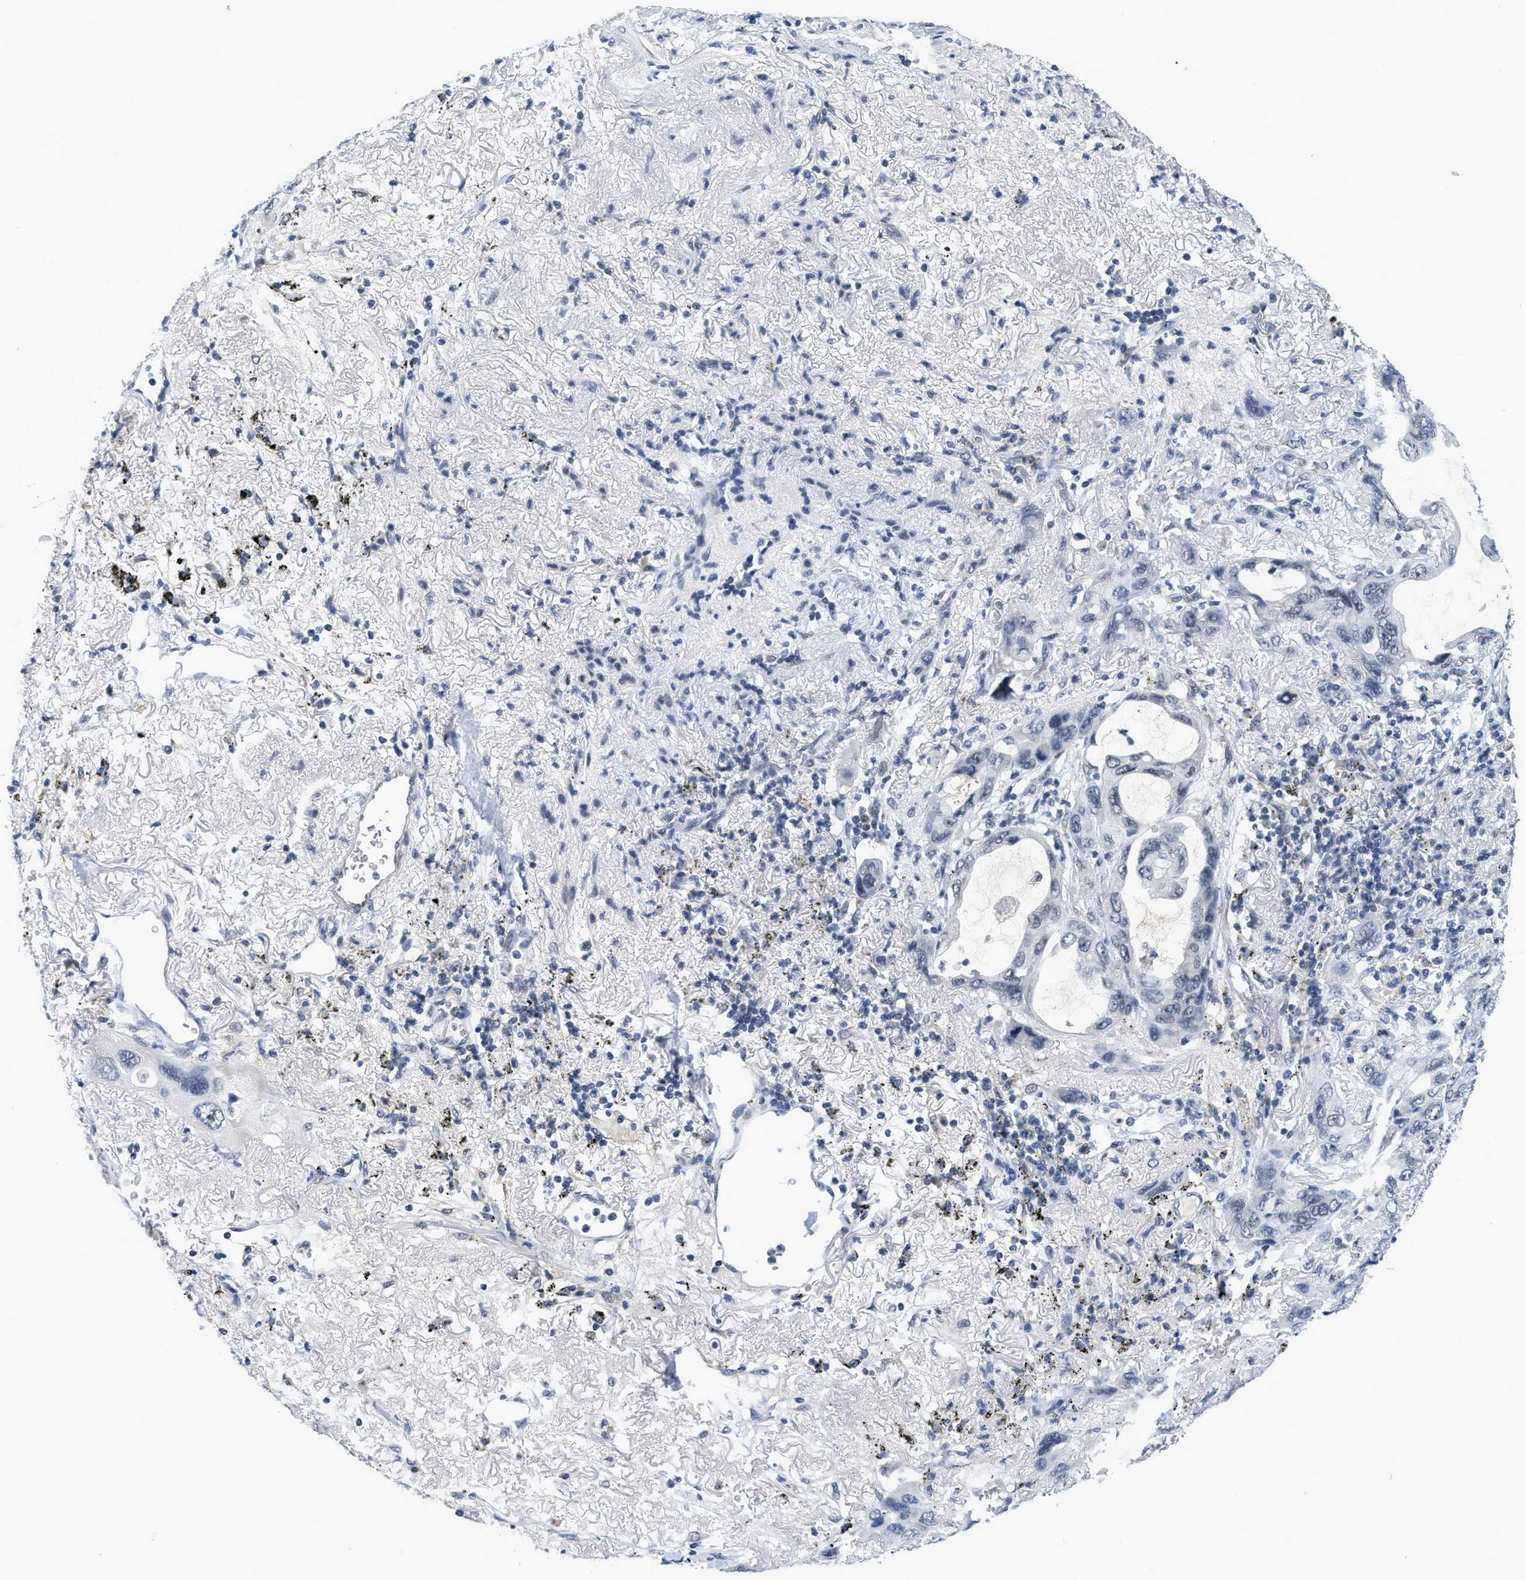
{"staining": {"intensity": "negative", "quantity": "none", "location": "none"}, "tissue": "lung cancer", "cell_type": "Tumor cells", "image_type": "cancer", "snomed": [{"axis": "morphology", "description": "Squamous cell carcinoma, NOS"}, {"axis": "topography", "description": "Lung"}], "caption": "DAB immunohistochemical staining of human lung cancer demonstrates no significant staining in tumor cells.", "gene": "MZF1", "patient": {"sex": "female", "age": 73}}